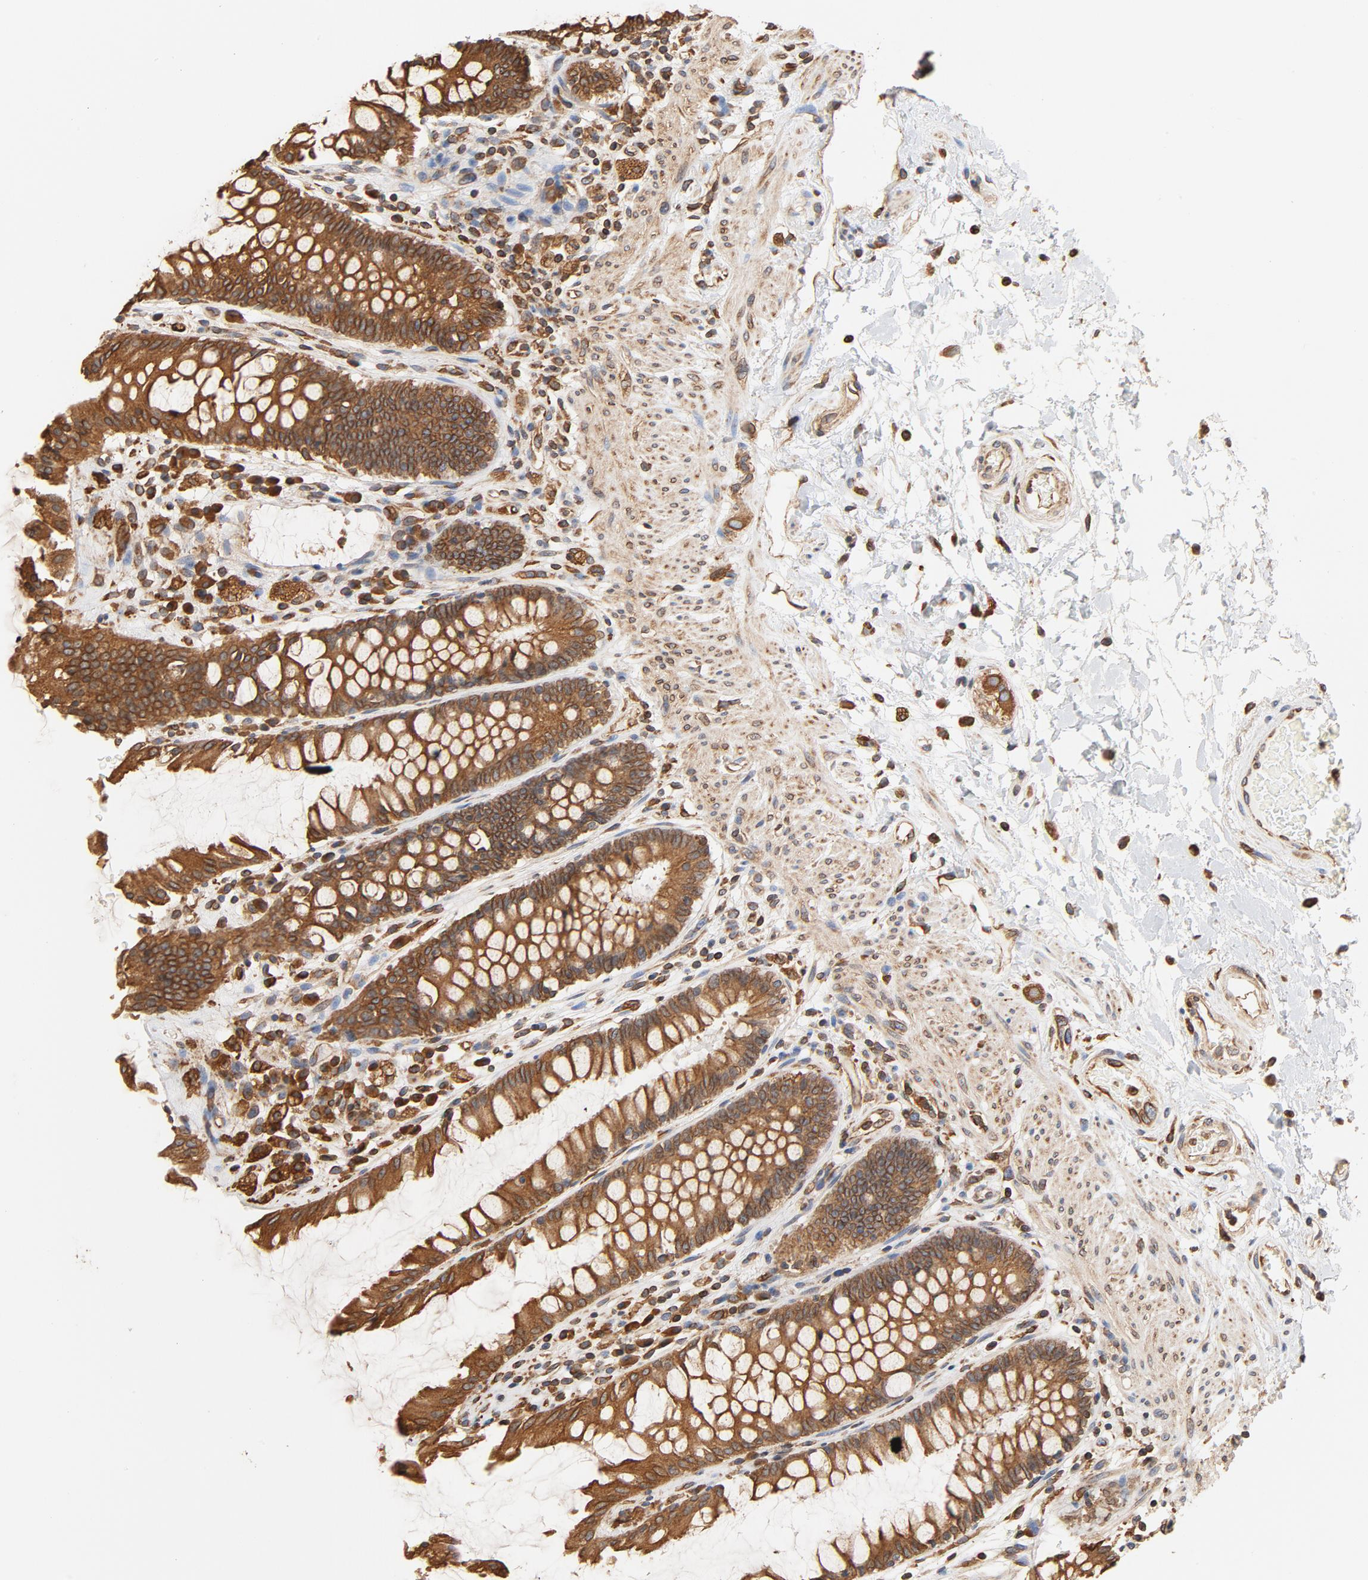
{"staining": {"intensity": "moderate", "quantity": ">75%", "location": "cytoplasmic/membranous"}, "tissue": "rectum", "cell_type": "Glandular cells", "image_type": "normal", "snomed": [{"axis": "morphology", "description": "Normal tissue, NOS"}, {"axis": "topography", "description": "Rectum"}], "caption": "IHC staining of unremarkable rectum, which reveals medium levels of moderate cytoplasmic/membranous staining in about >75% of glandular cells indicating moderate cytoplasmic/membranous protein positivity. The staining was performed using DAB (brown) for protein detection and nuclei were counterstained in hematoxylin (blue).", "gene": "BCAP31", "patient": {"sex": "female", "age": 46}}